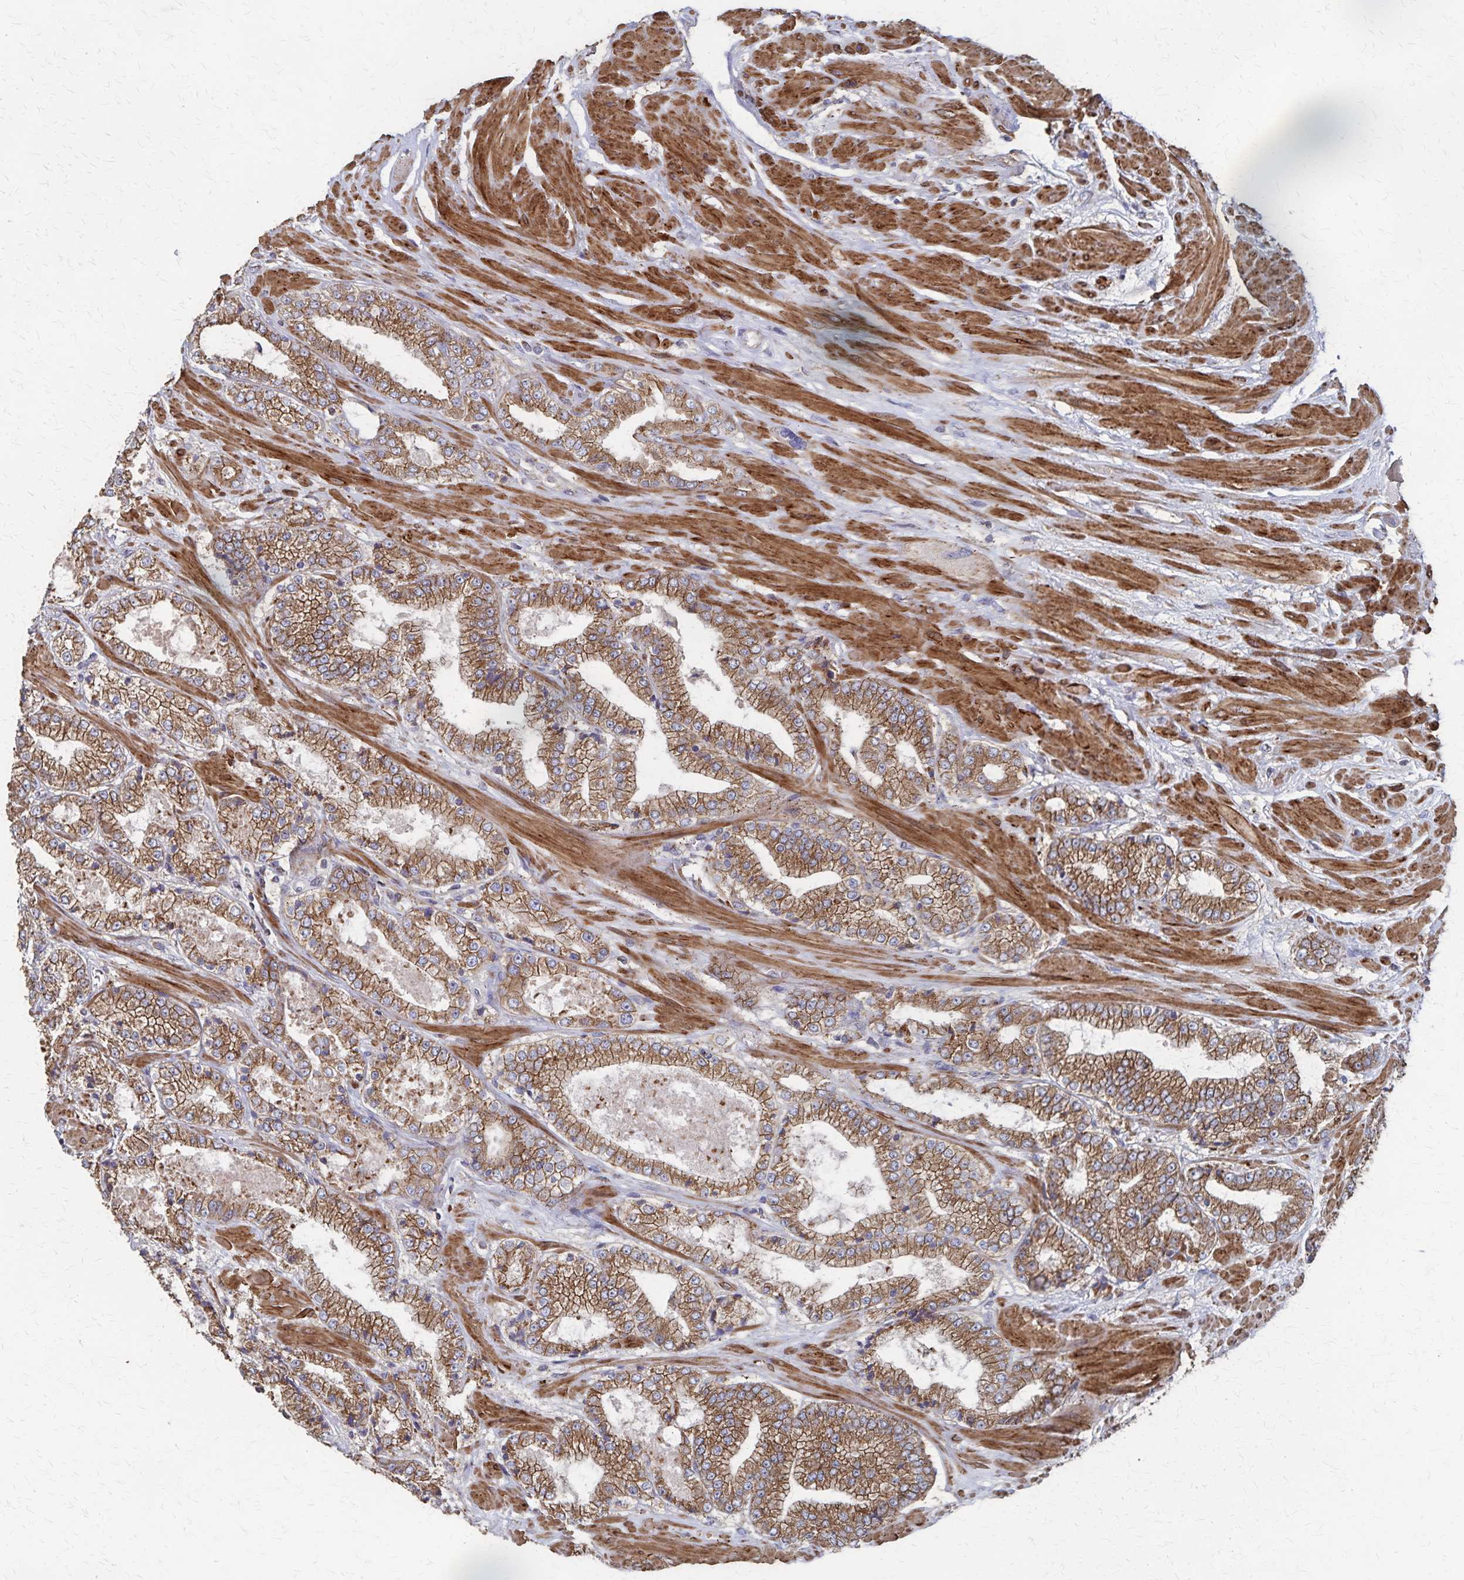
{"staining": {"intensity": "moderate", "quantity": ">75%", "location": "cytoplasmic/membranous"}, "tissue": "prostate cancer", "cell_type": "Tumor cells", "image_type": "cancer", "snomed": [{"axis": "morphology", "description": "Adenocarcinoma, High grade"}, {"axis": "topography", "description": "Prostate"}], "caption": "Immunohistochemistry (IHC) photomicrograph of neoplastic tissue: human prostate high-grade adenocarcinoma stained using IHC demonstrates medium levels of moderate protein expression localized specifically in the cytoplasmic/membranous of tumor cells, appearing as a cytoplasmic/membranous brown color.", "gene": "PGAP2", "patient": {"sex": "male", "age": 64}}